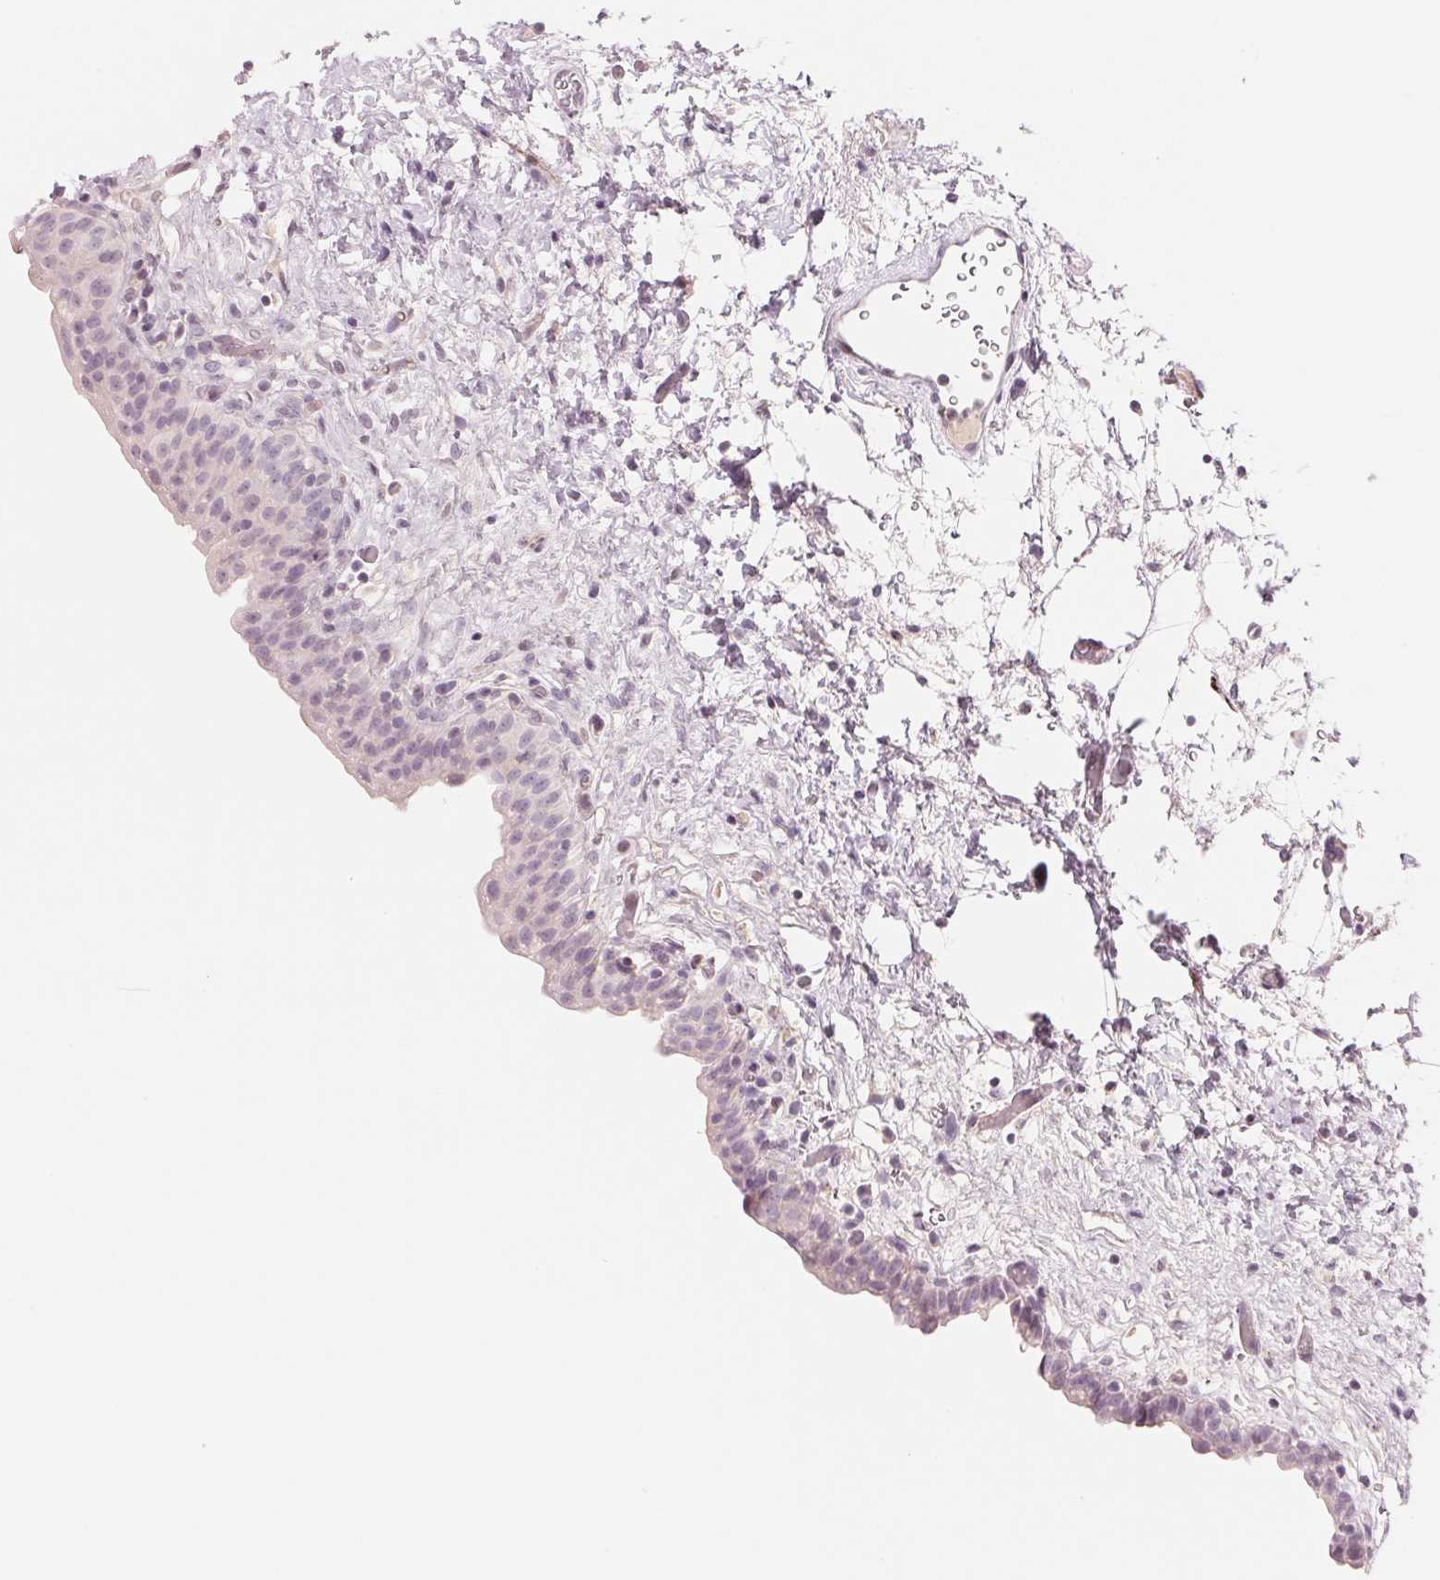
{"staining": {"intensity": "negative", "quantity": "none", "location": "none"}, "tissue": "urinary bladder", "cell_type": "Urothelial cells", "image_type": "normal", "snomed": [{"axis": "morphology", "description": "Normal tissue, NOS"}, {"axis": "topography", "description": "Urinary bladder"}], "caption": "High magnification brightfield microscopy of unremarkable urinary bladder stained with DAB (brown) and counterstained with hematoxylin (blue): urothelial cells show no significant expression. The staining is performed using DAB brown chromogen with nuclei counter-stained in using hematoxylin.", "gene": "SLC17A4", "patient": {"sex": "male", "age": 69}}